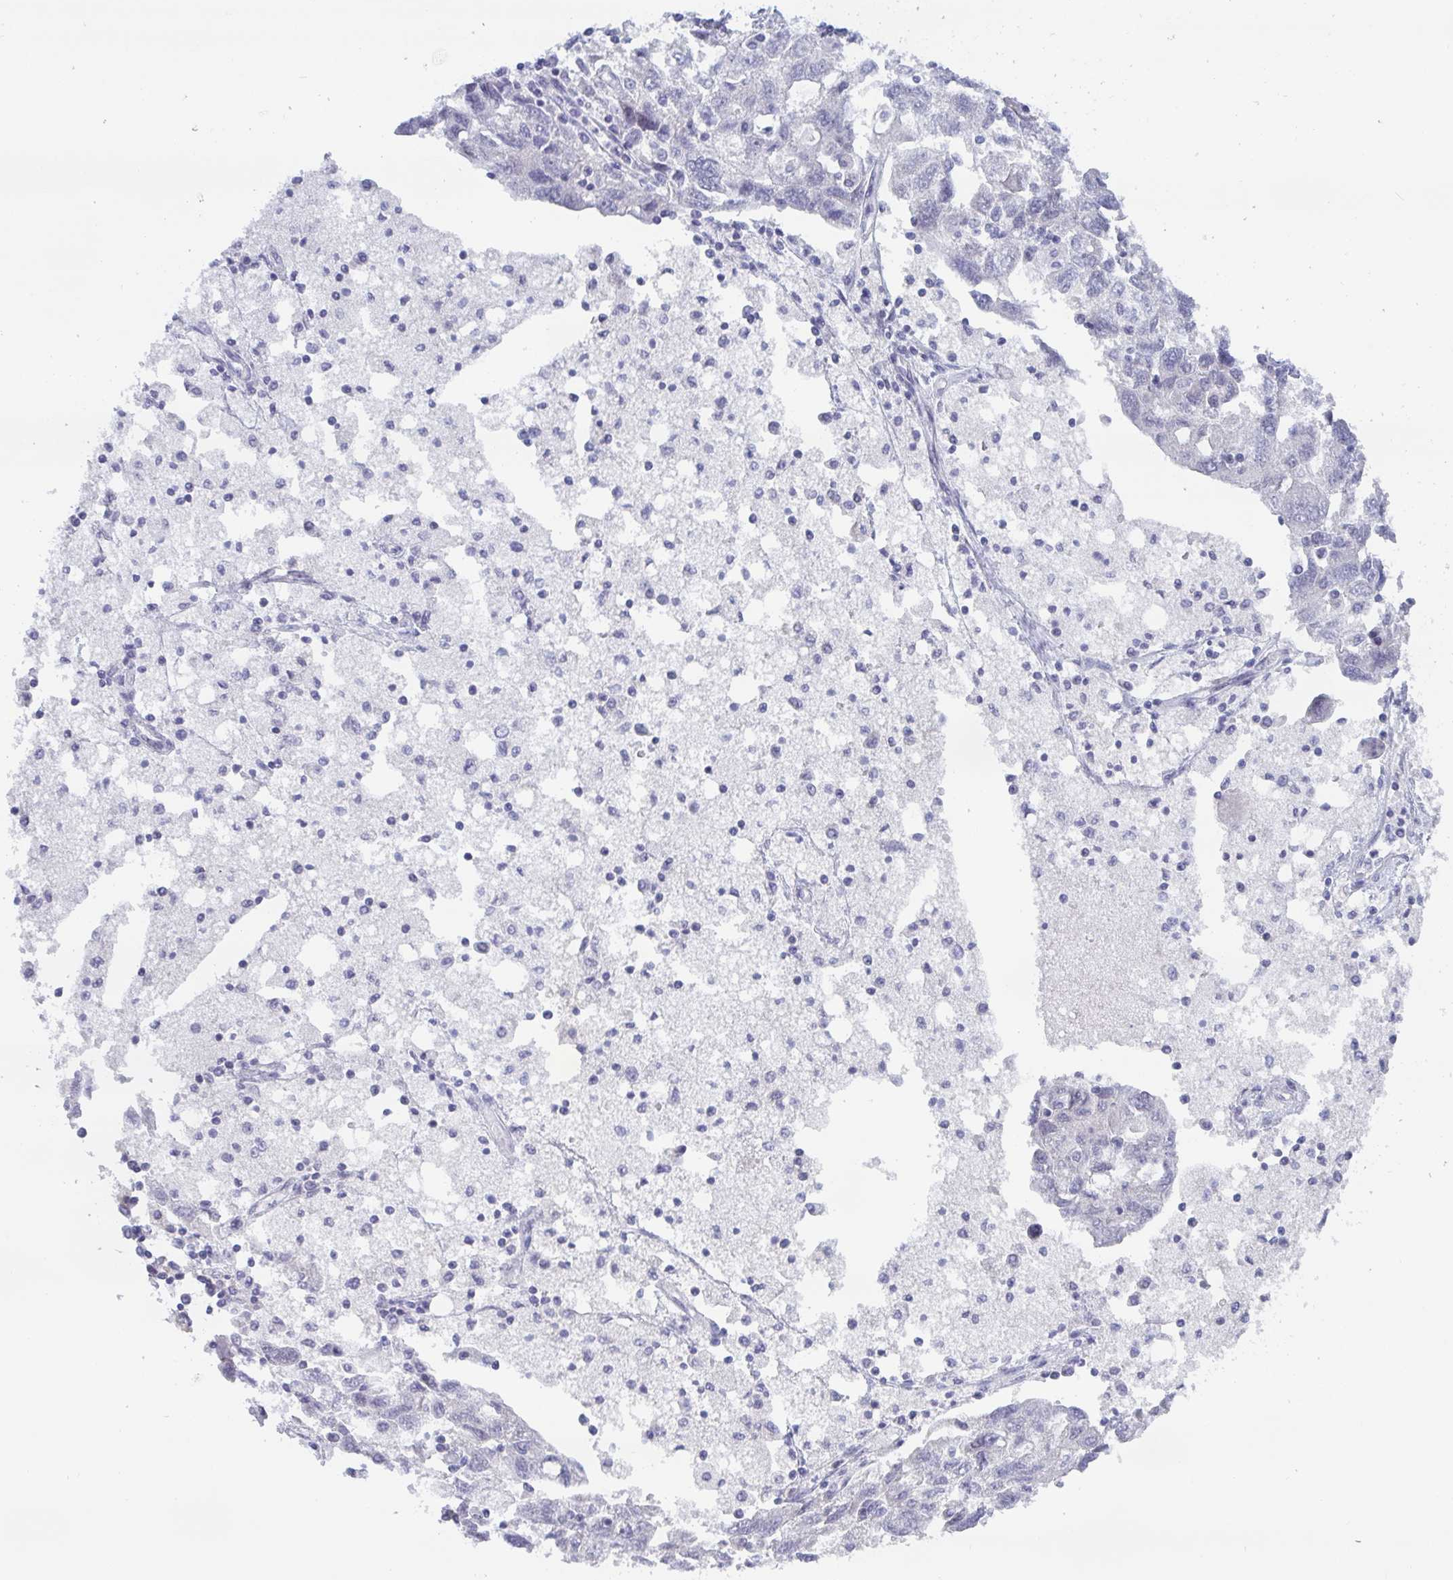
{"staining": {"intensity": "negative", "quantity": "none", "location": "none"}, "tissue": "ovarian cancer", "cell_type": "Tumor cells", "image_type": "cancer", "snomed": [{"axis": "morphology", "description": "Carcinoma, NOS"}, {"axis": "morphology", "description": "Cystadenocarcinoma, serous, NOS"}, {"axis": "topography", "description": "Ovary"}], "caption": "The immunohistochemistry photomicrograph has no significant expression in tumor cells of ovarian cancer (serous cystadenocarcinoma) tissue. (Brightfield microscopy of DAB (3,3'-diaminobenzidine) immunohistochemistry at high magnification).", "gene": "BMAL2", "patient": {"sex": "female", "age": 69}}